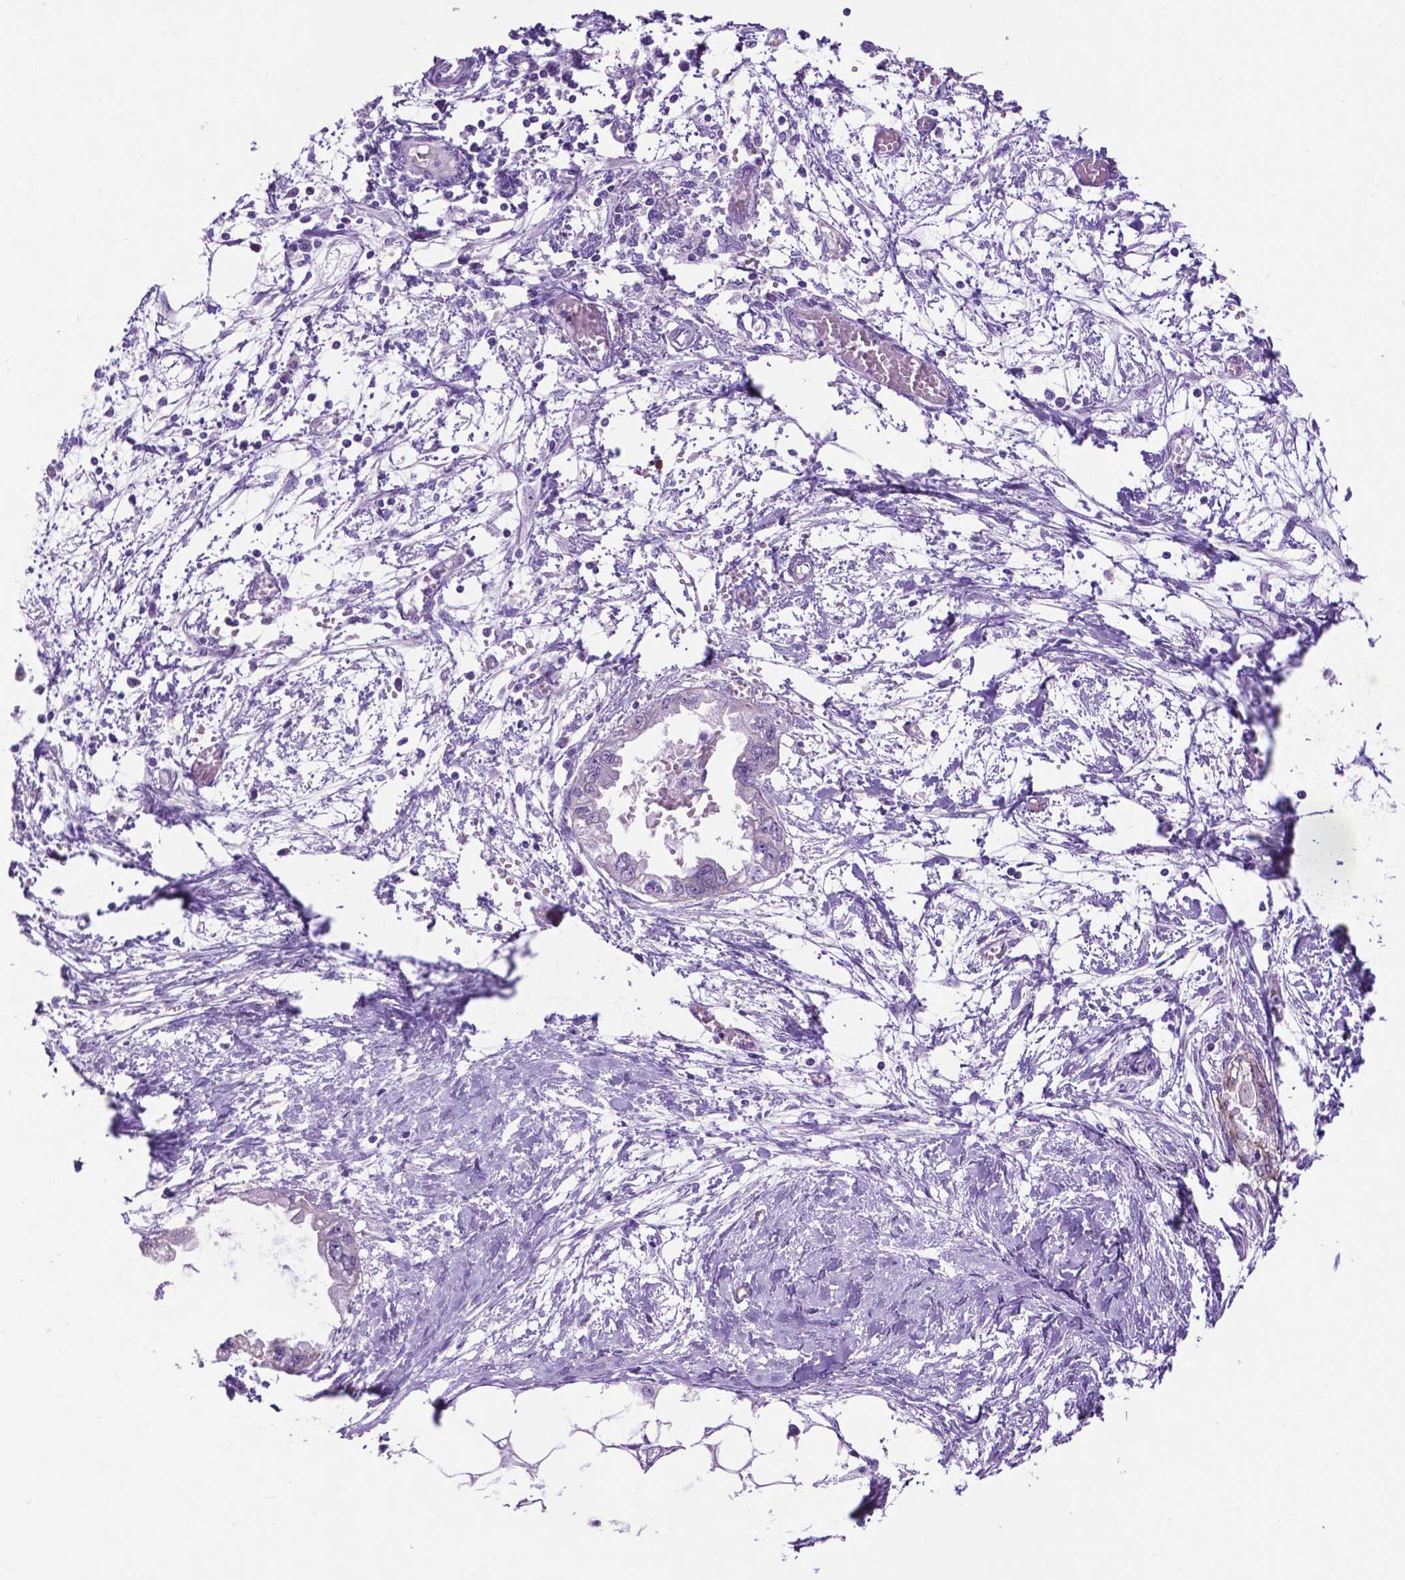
{"staining": {"intensity": "negative", "quantity": "none", "location": "none"}, "tissue": "endometrial cancer", "cell_type": "Tumor cells", "image_type": "cancer", "snomed": [{"axis": "morphology", "description": "Adenocarcinoma, NOS"}, {"axis": "morphology", "description": "Adenocarcinoma, metastatic, NOS"}, {"axis": "topography", "description": "Adipose tissue"}, {"axis": "topography", "description": "Endometrium"}], "caption": "High power microscopy histopathology image of an immunohistochemistry photomicrograph of endometrial cancer, revealing no significant expression in tumor cells. (DAB (3,3'-diaminobenzidine) IHC with hematoxylin counter stain).", "gene": "TACSTD2", "patient": {"sex": "female", "age": 67}}